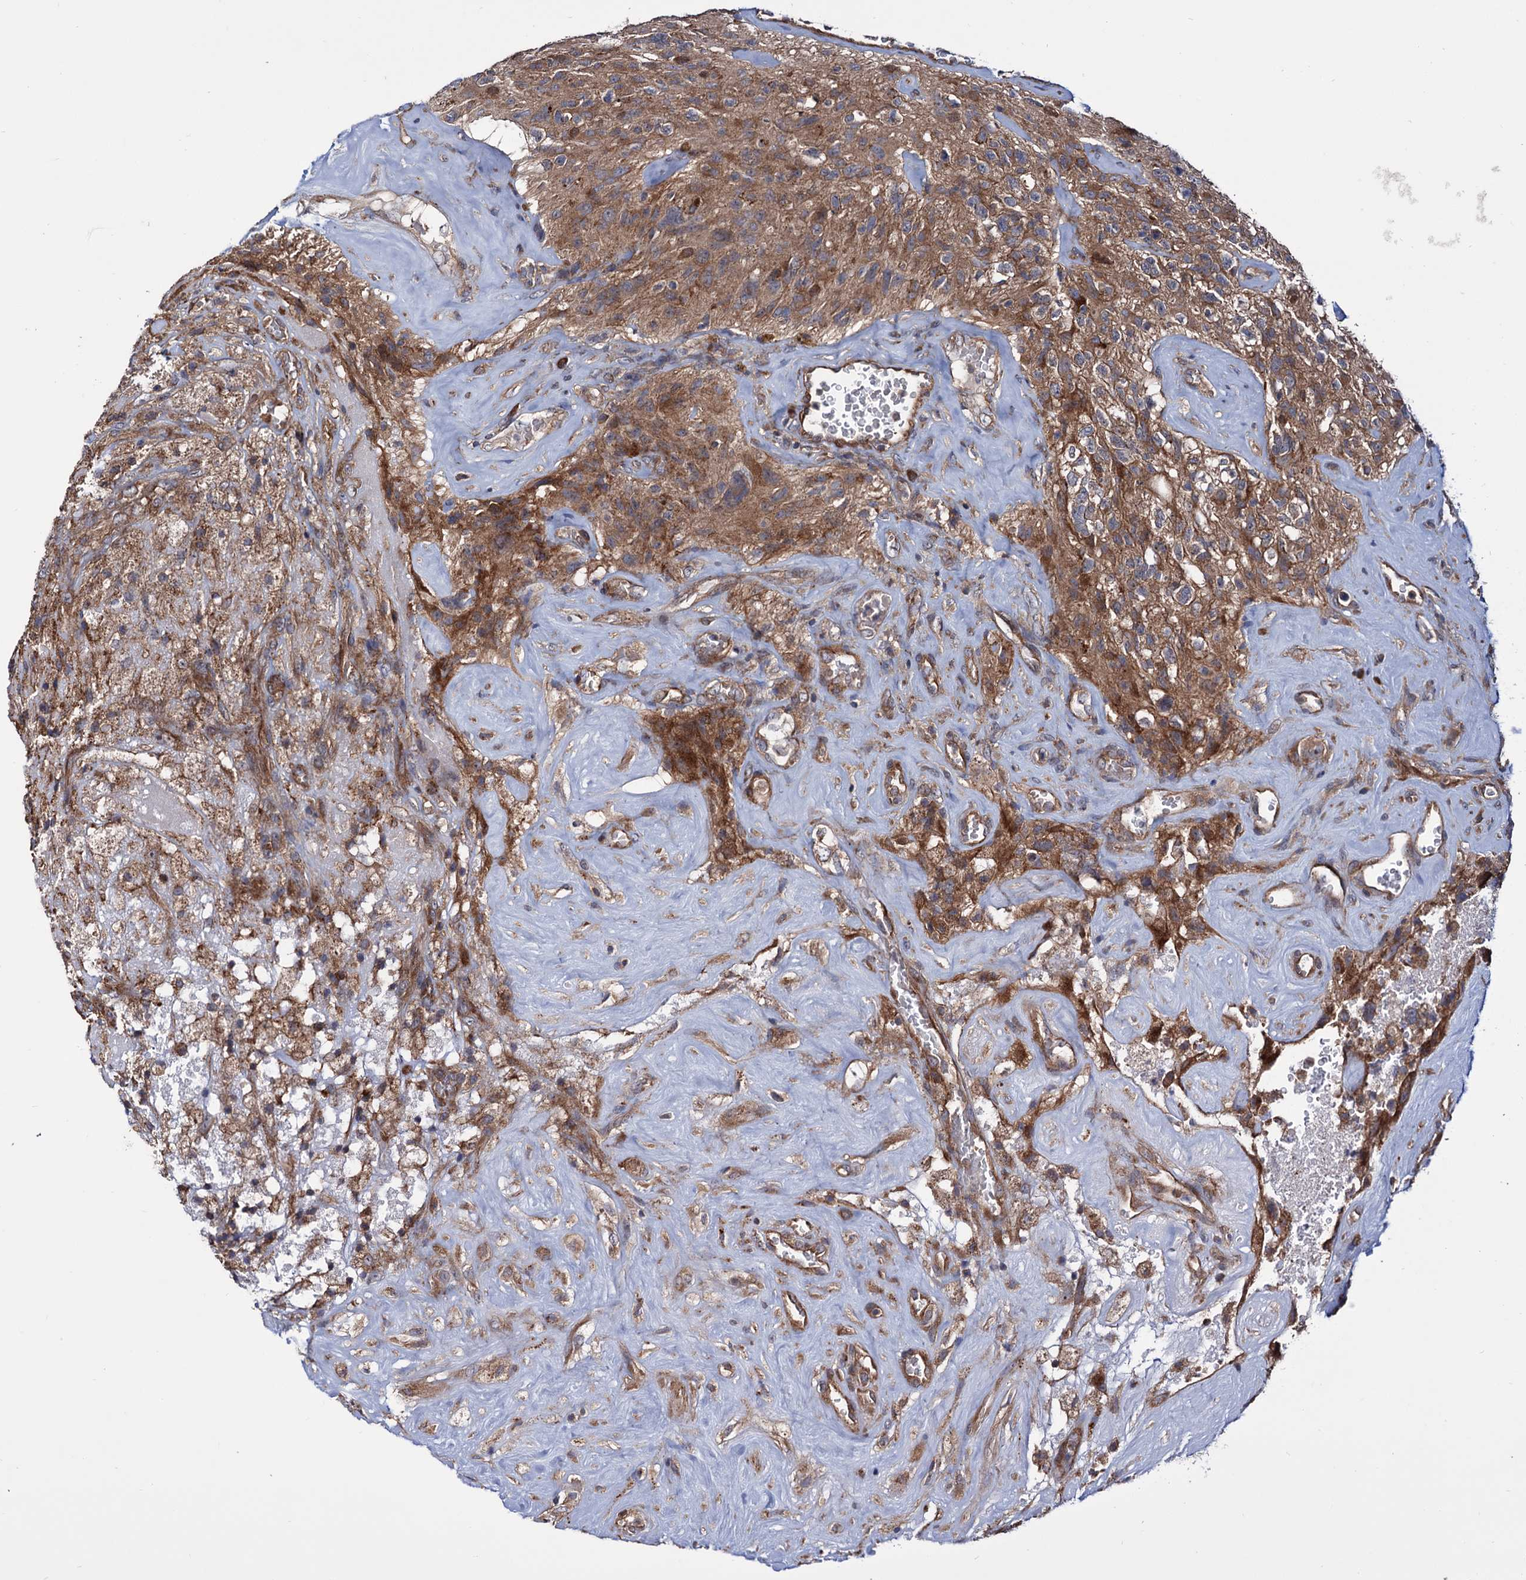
{"staining": {"intensity": "moderate", "quantity": ">75%", "location": "cytoplasmic/membranous"}, "tissue": "glioma", "cell_type": "Tumor cells", "image_type": "cancer", "snomed": [{"axis": "morphology", "description": "Glioma, malignant, High grade"}, {"axis": "topography", "description": "Brain"}], "caption": "IHC of malignant high-grade glioma displays medium levels of moderate cytoplasmic/membranous positivity in about >75% of tumor cells. Using DAB (3,3'-diaminobenzidine) (brown) and hematoxylin (blue) stains, captured at high magnification using brightfield microscopy.", "gene": "FERMT2", "patient": {"sex": "male", "age": 69}}